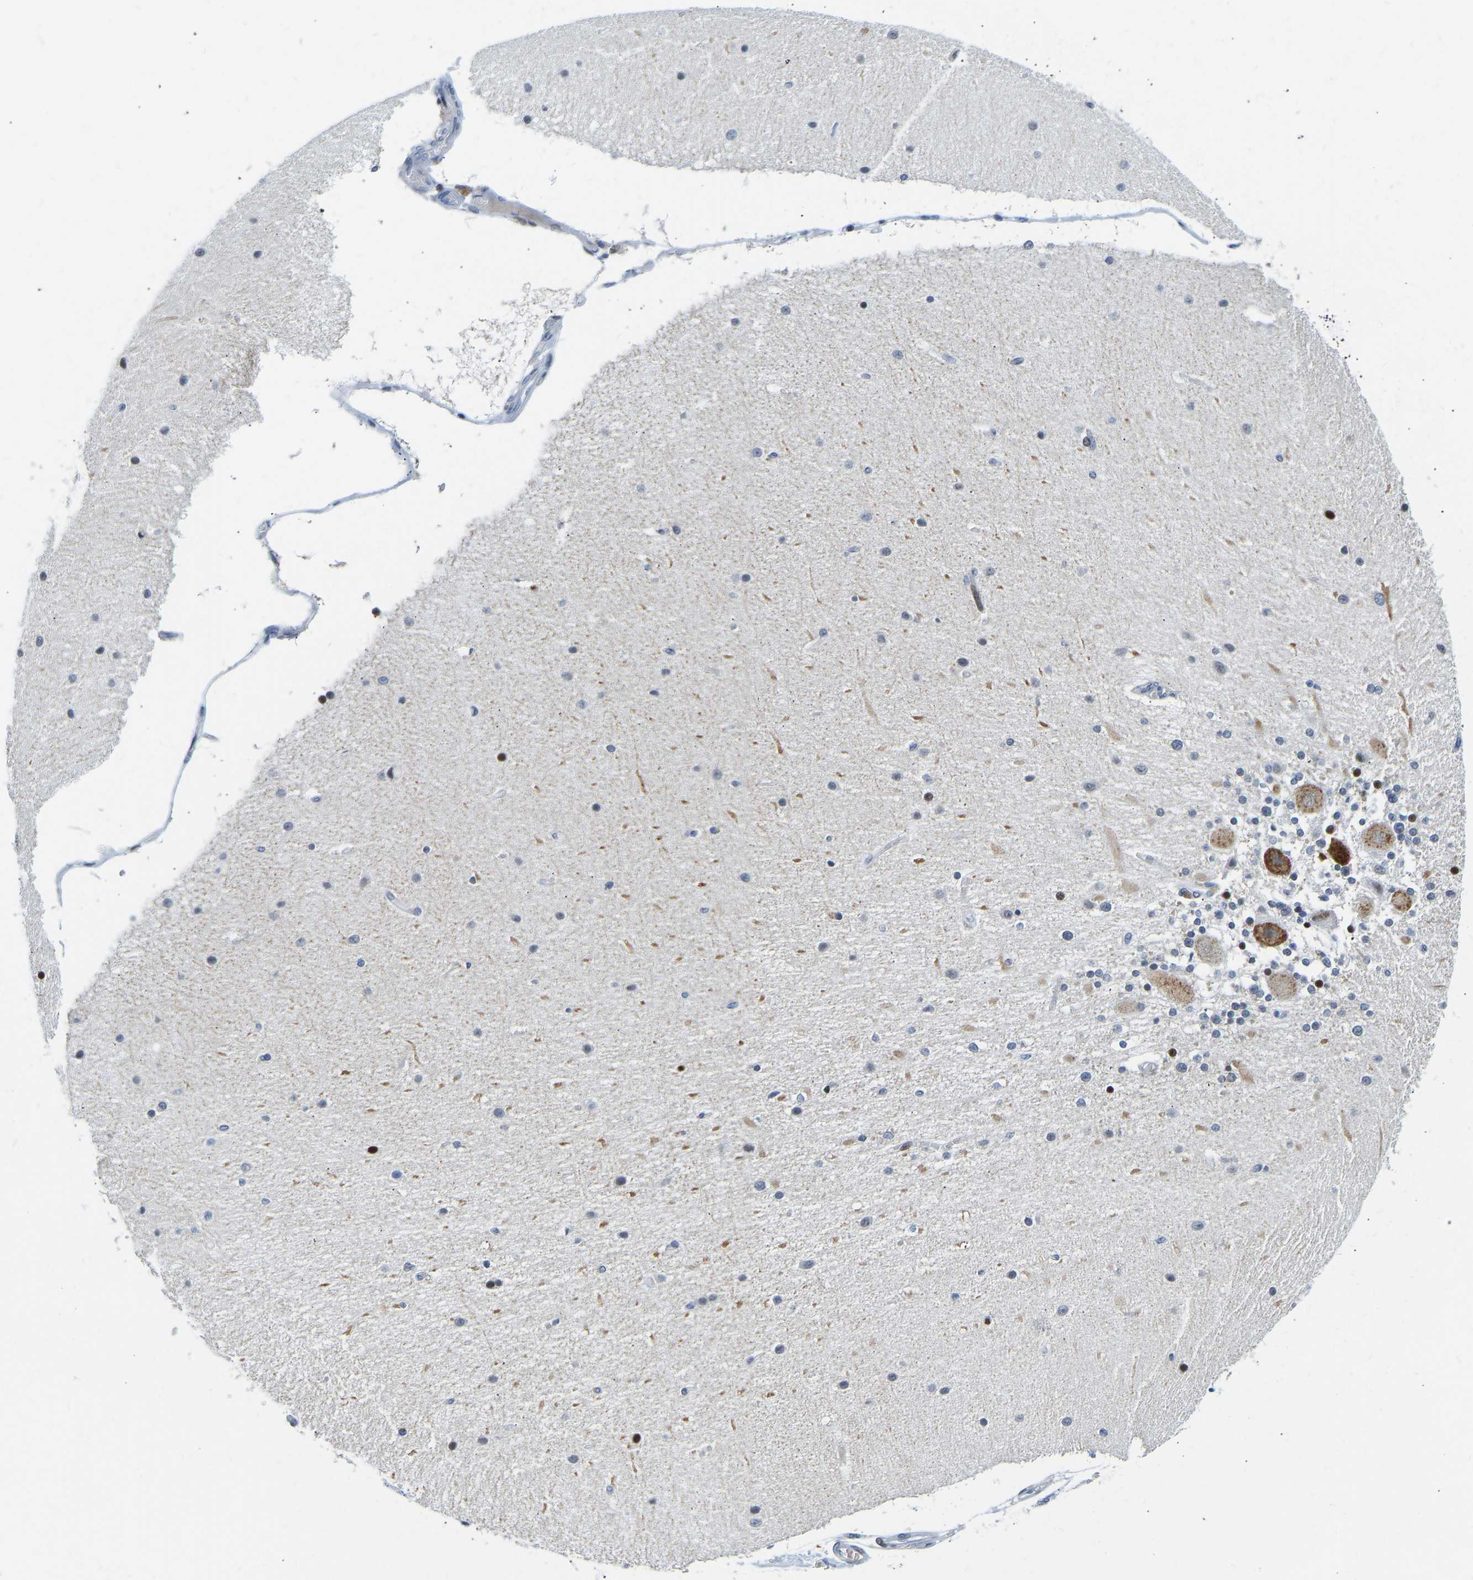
{"staining": {"intensity": "negative", "quantity": "none", "location": "none"}, "tissue": "cerebellum", "cell_type": "Cells in granular layer", "image_type": "normal", "snomed": [{"axis": "morphology", "description": "Normal tissue, NOS"}, {"axis": "topography", "description": "Cerebellum"}], "caption": "This is an immunohistochemistry photomicrograph of normal cerebellum. There is no expression in cells in granular layer.", "gene": "HDAC5", "patient": {"sex": "female", "age": 54}}